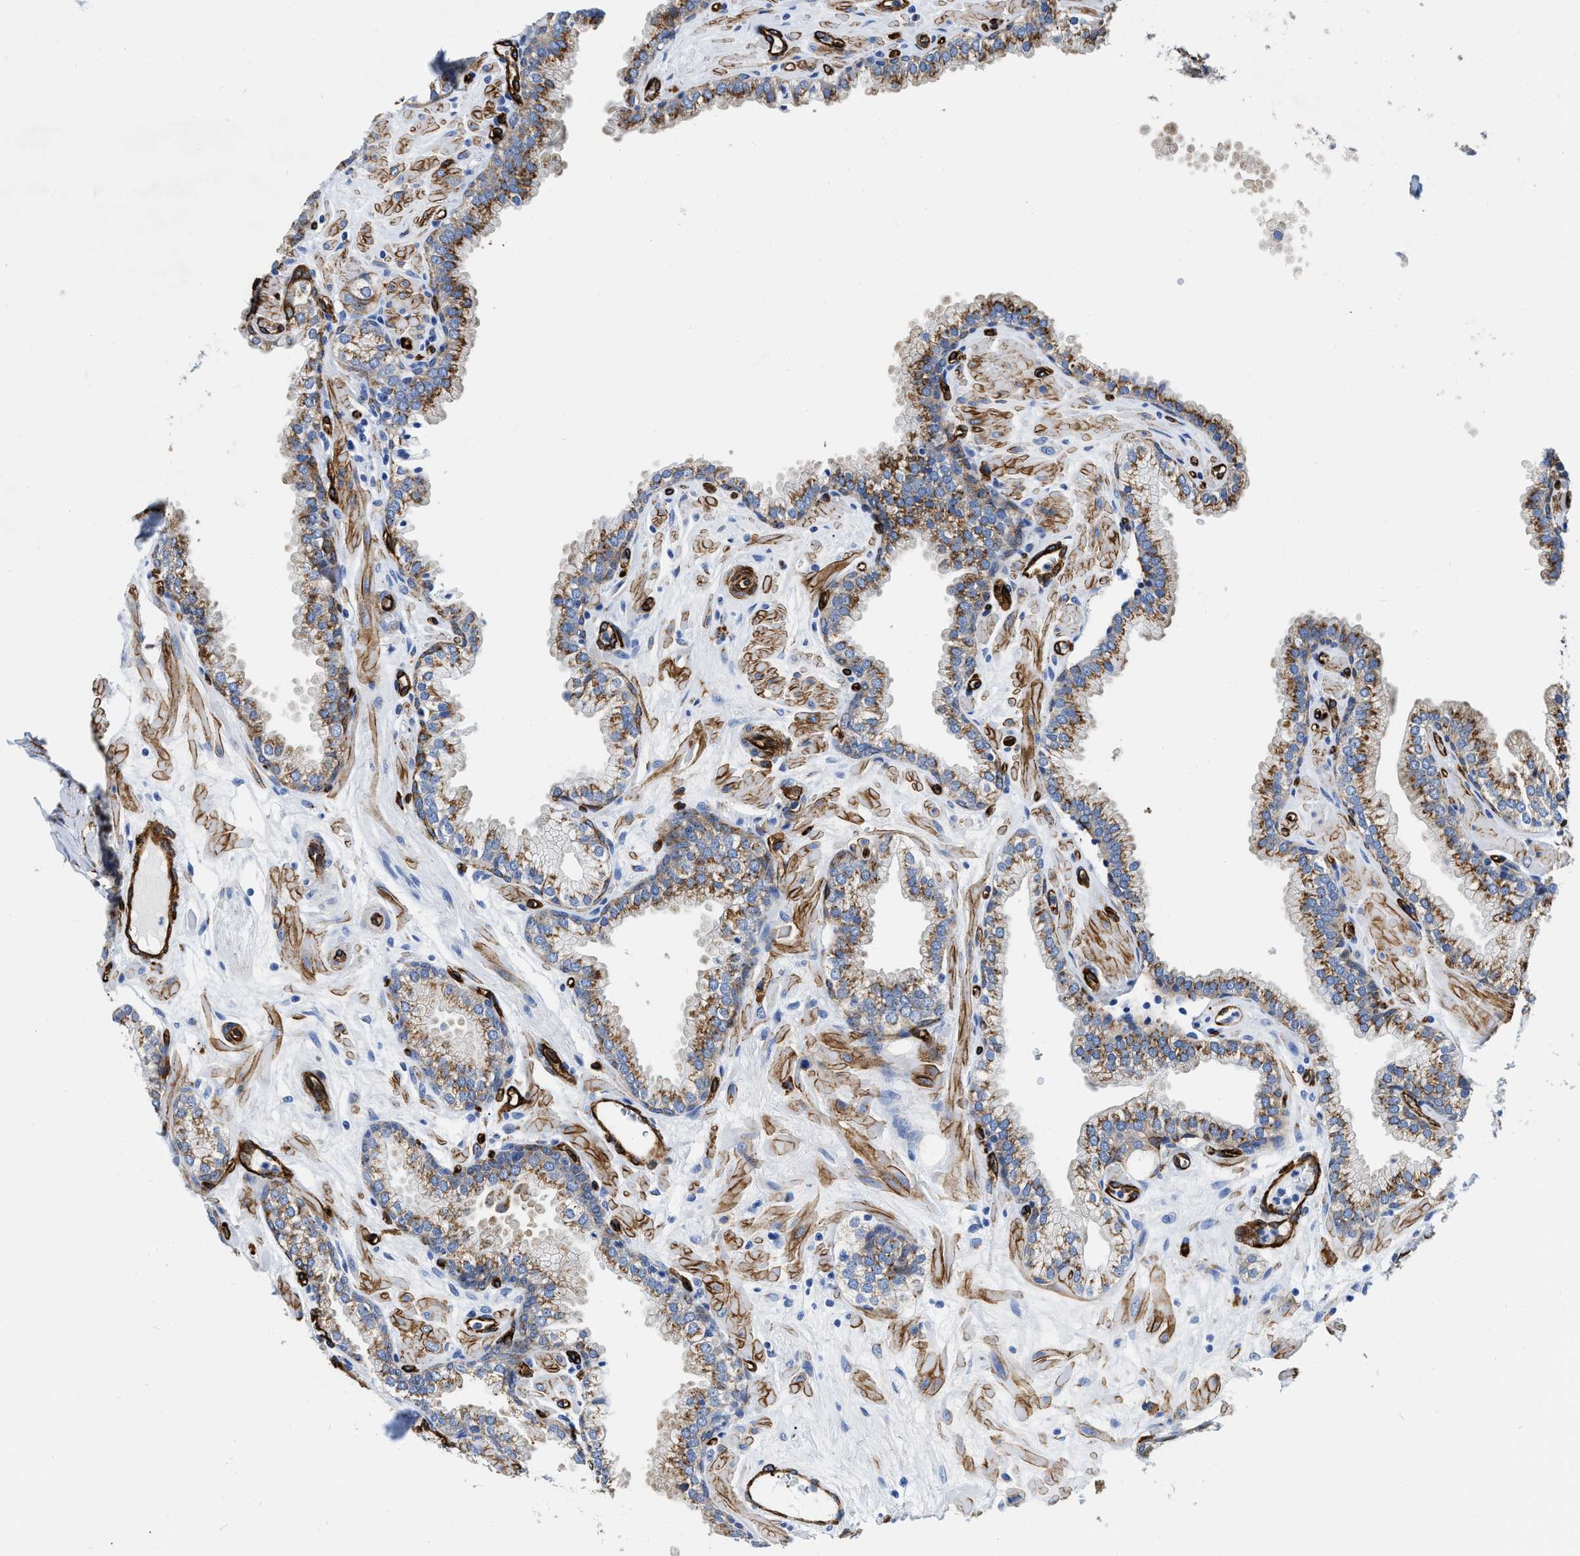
{"staining": {"intensity": "moderate", "quantity": "25%-75%", "location": "cytoplasmic/membranous"}, "tissue": "prostate", "cell_type": "Glandular cells", "image_type": "normal", "snomed": [{"axis": "morphology", "description": "Normal tissue, NOS"}, {"axis": "morphology", "description": "Urothelial carcinoma, Low grade"}, {"axis": "topography", "description": "Urinary bladder"}, {"axis": "topography", "description": "Prostate"}], "caption": "Prostate stained with immunohistochemistry demonstrates moderate cytoplasmic/membranous staining in about 25%-75% of glandular cells. (Stains: DAB in brown, nuclei in blue, Microscopy: brightfield microscopy at high magnification).", "gene": "TVP23B", "patient": {"sex": "male", "age": 60}}